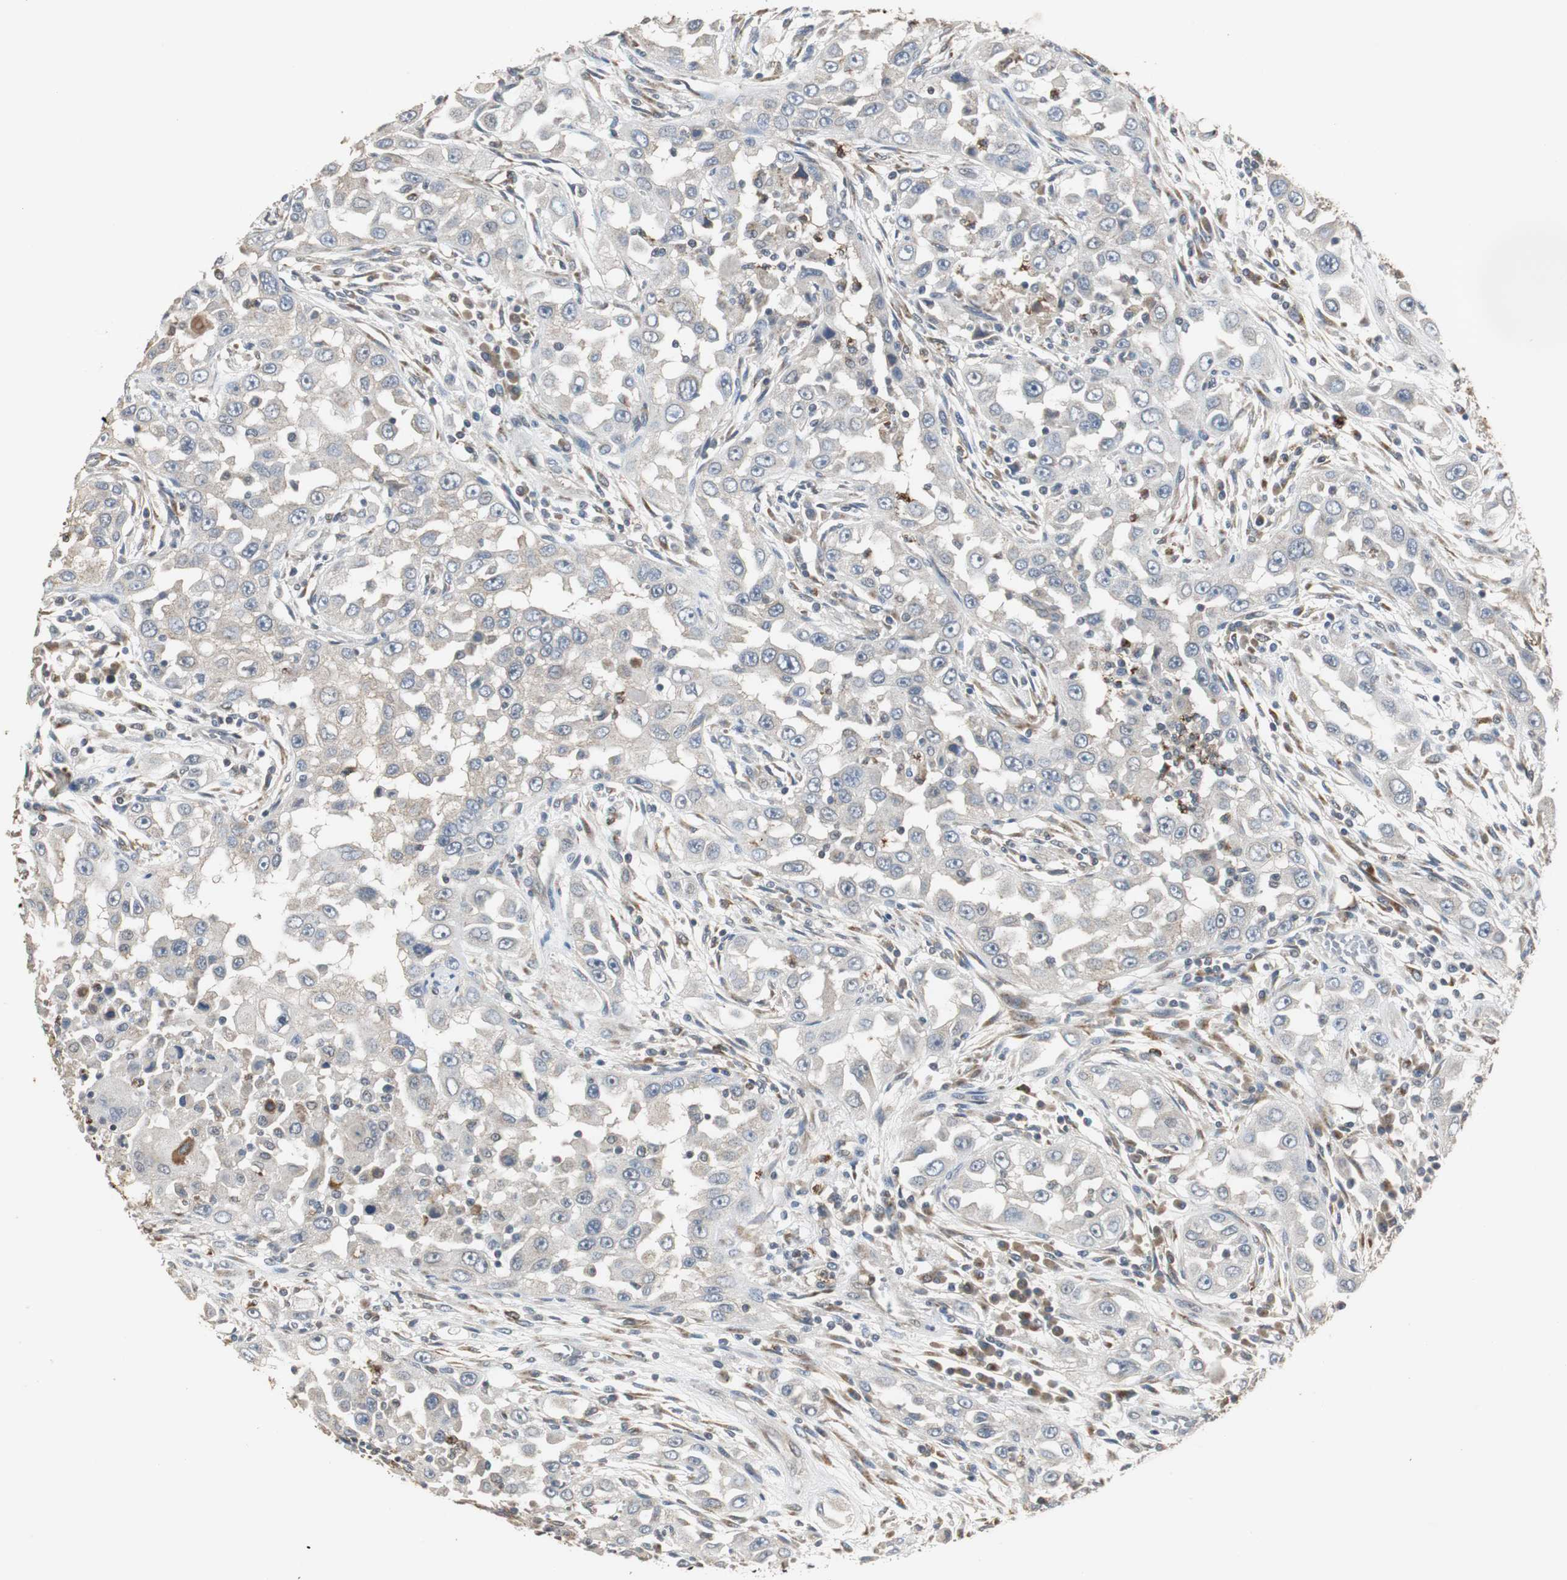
{"staining": {"intensity": "weak", "quantity": "25%-75%", "location": "cytoplasmic/membranous"}, "tissue": "head and neck cancer", "cell_type": "Tumor cells", "image_type": "cancer", "snomed": [{"axis": "morphology", "description": "Carcinoma, NOS"}, {"axis": "topography", "description": "Head-Neck"}], "caption": "Brown immunohistochemical staining in head and neck carcinoma displays weak cytoplasmic/membranous positivity in approximately 25%-75% of tumor cells.", "gene": "JTB", "patient": {"sex": "male", "age": 87}}